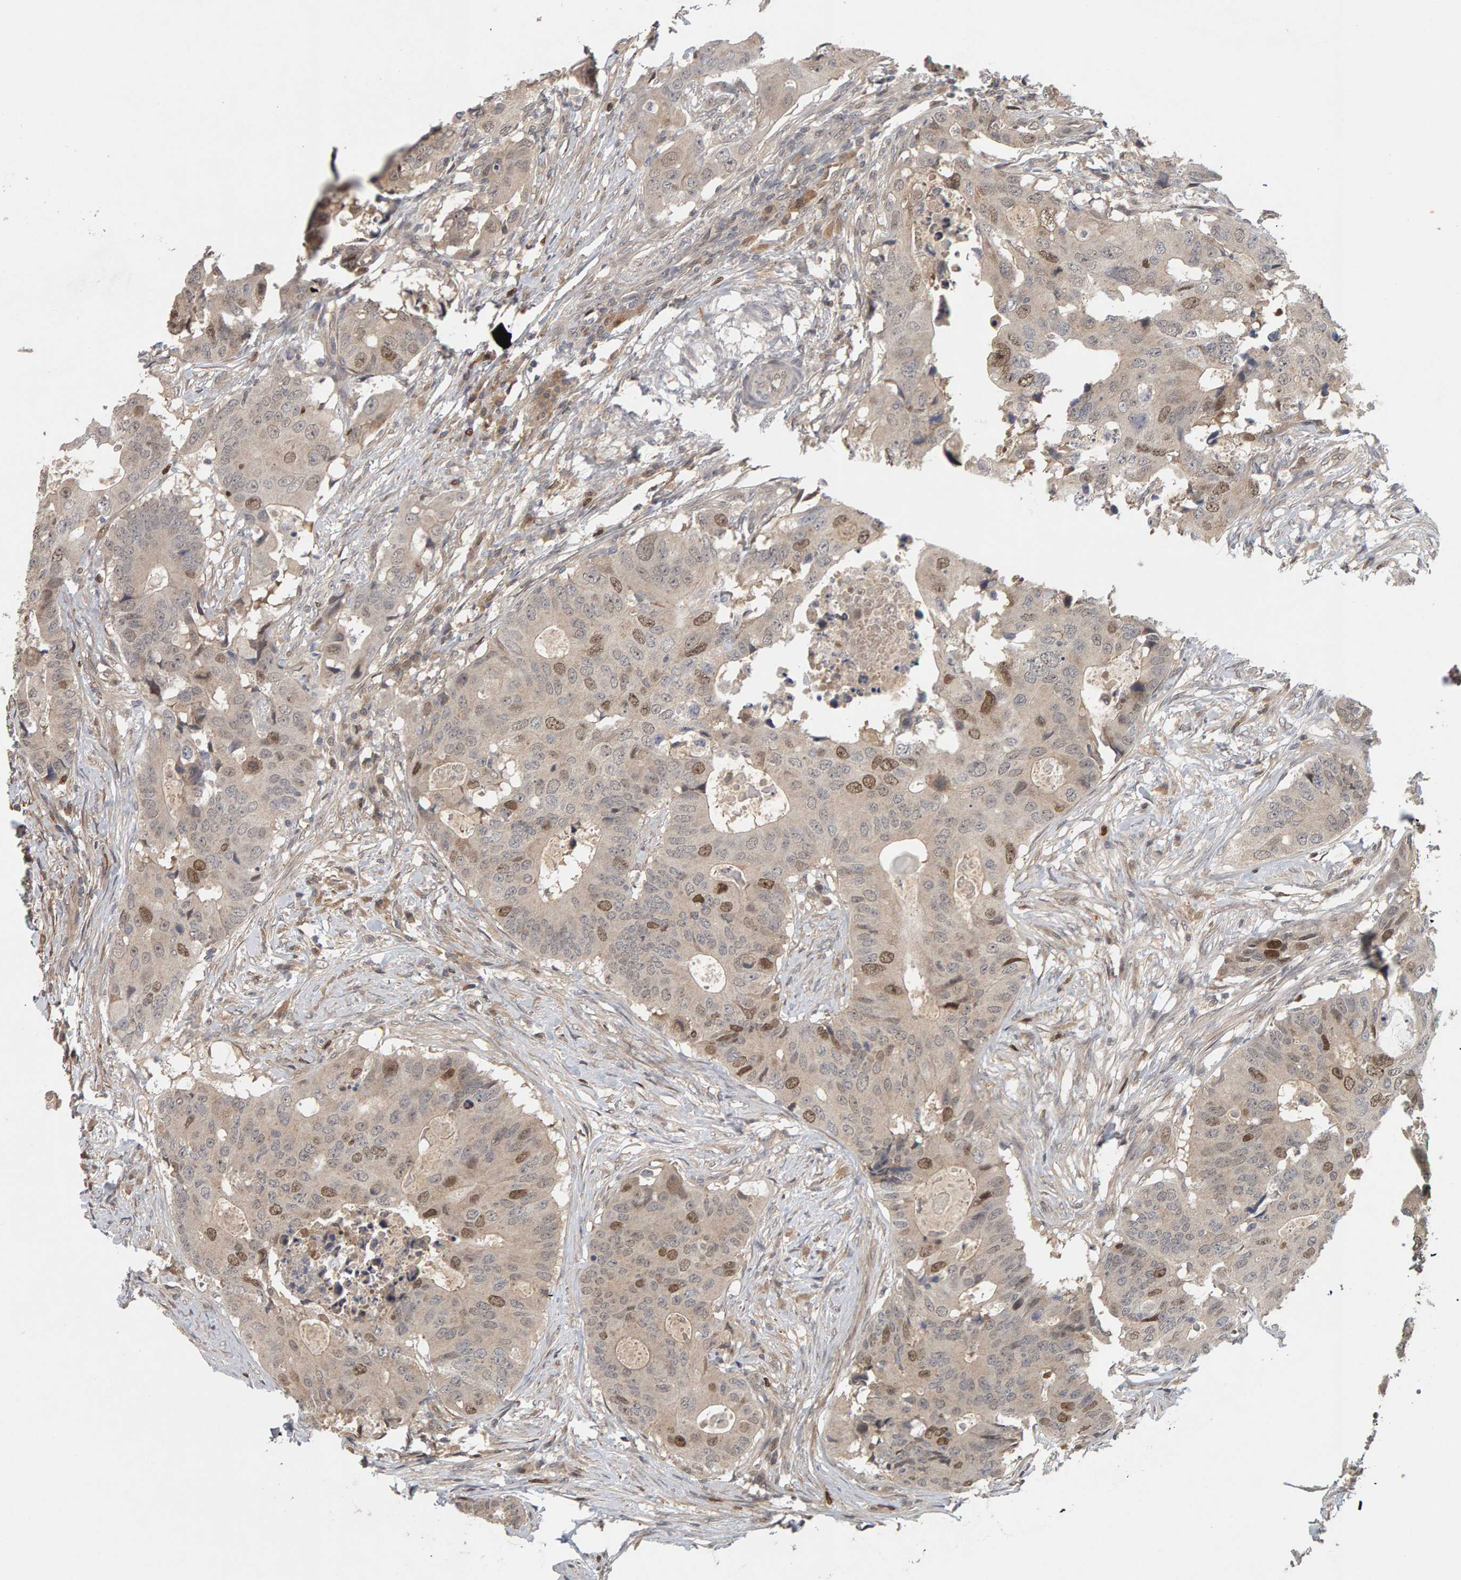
{"staining": {"intensity": "moderate", "quantity": "<25%", "location": "nuclear"}, "tissue": "colorectal cancer", "cell_type": "Tumor cells", "image_type": "cancer", "snomed": [{"axis": "morphology", "description": "Adenocarcinoma, NOS"}, {"axis": "topography", "description": "Colon"}], "caption": "Colorectal cancer (adenocarcinoma) tissue demonstrates moderate nuclear expression in approximately <25% of tumor cells Immunohistochemistry stains the protein of interest in brown and the nuclei are stained blue.", "gene": "CDCA5", "patient": {"sex": "male", "age": 71}}